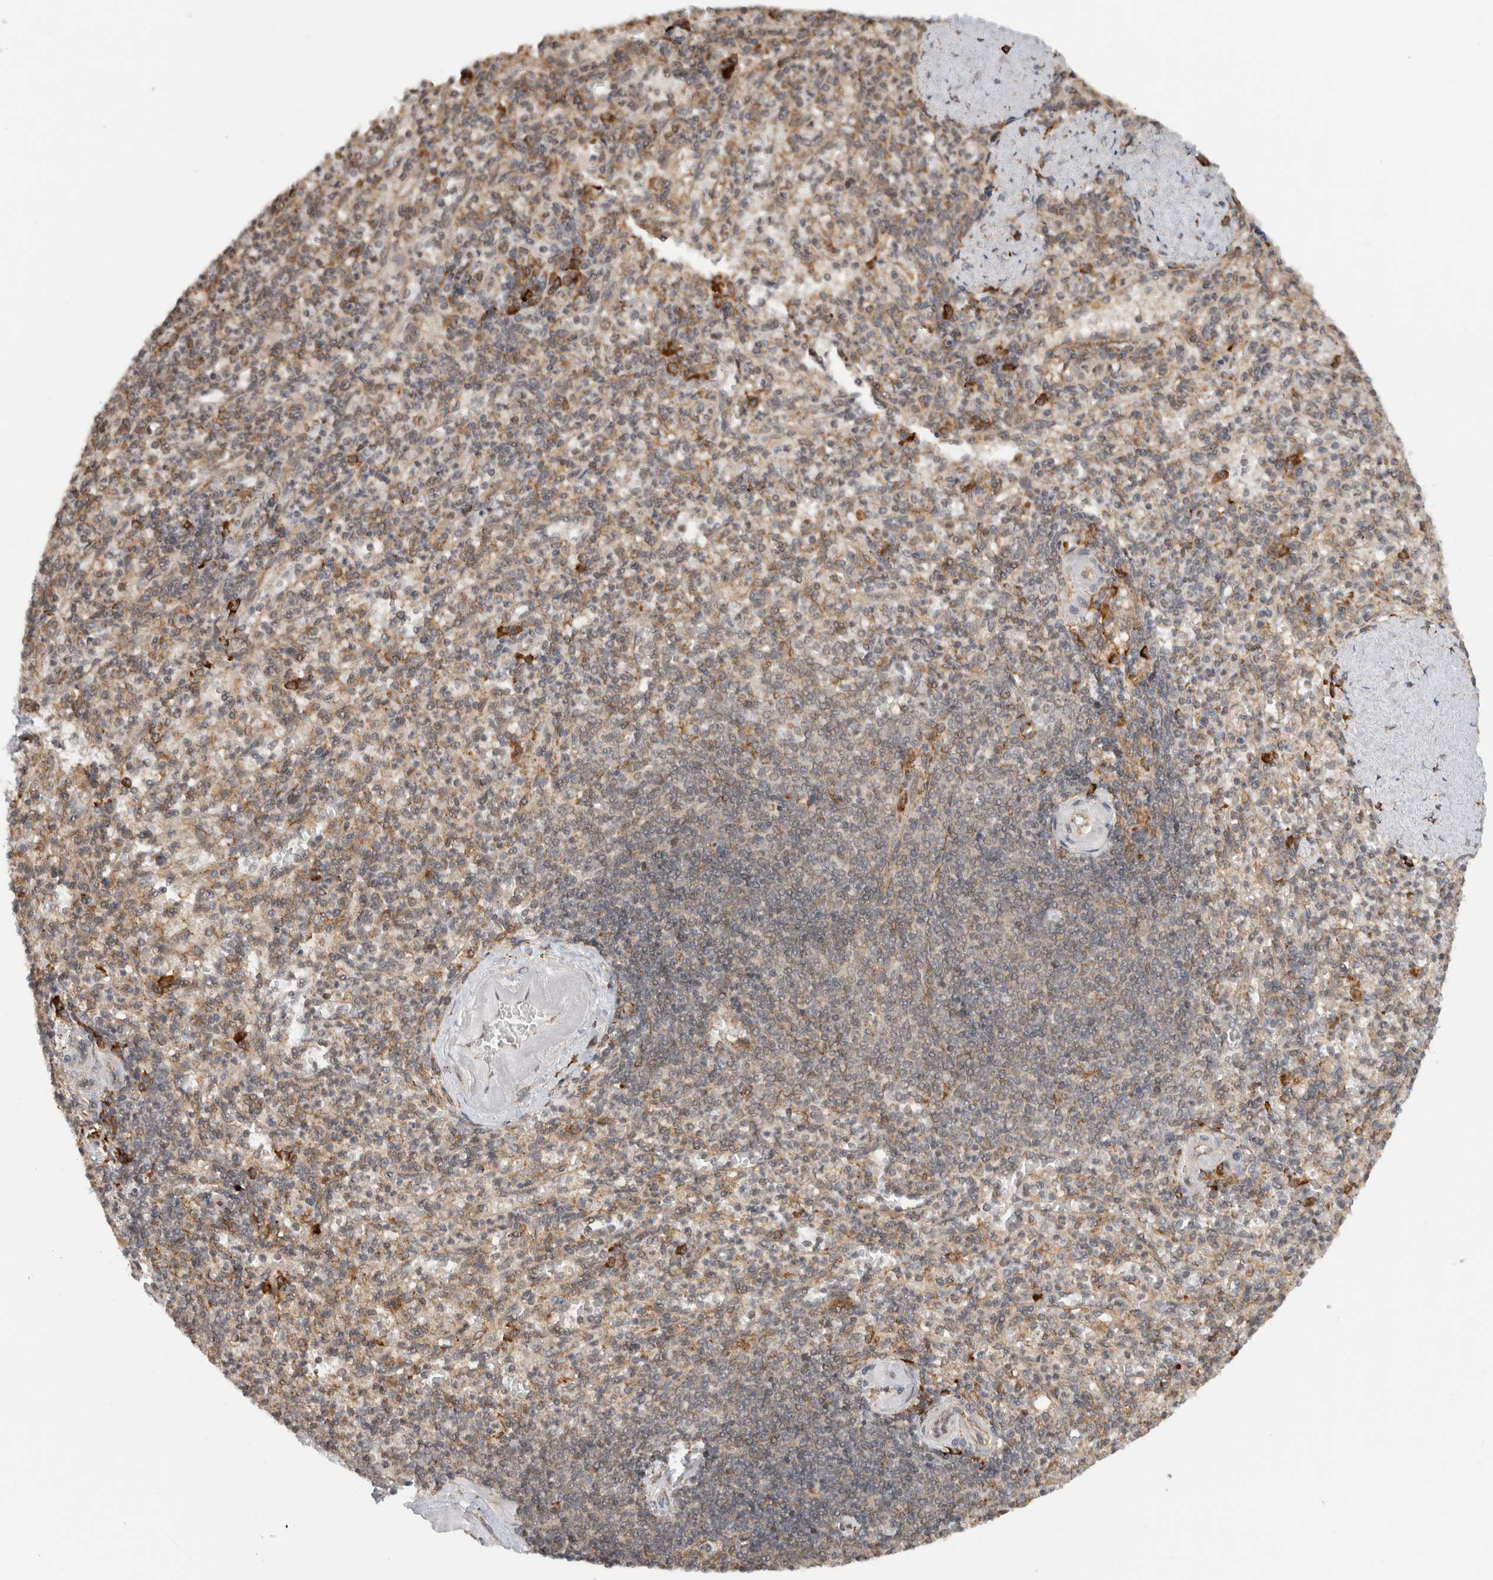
{"staining": {"intensity": "strong", "quantity": "<25%", "location": "cytoplasmic/membranous"}, "tissue": "spleen", "cell_type": "Cells in red pulp", "image_type": "normal", "snomed": [{"axis": "morphology", "description": "Normal tissue, NOS"}, {"axis": "topography", "description": "Spleen"}], "caption": "Protein staining demonstrates strong cytoplasmic/membranous expression in about <25% of cells in red pulp in benign spleen. Using DAB (brown) and hematoxylin (blue) stains, captured at high magnification using brightfield microscopy.", "gene": "MS4A7", "patient": {"sex": "female", "age": 74}}